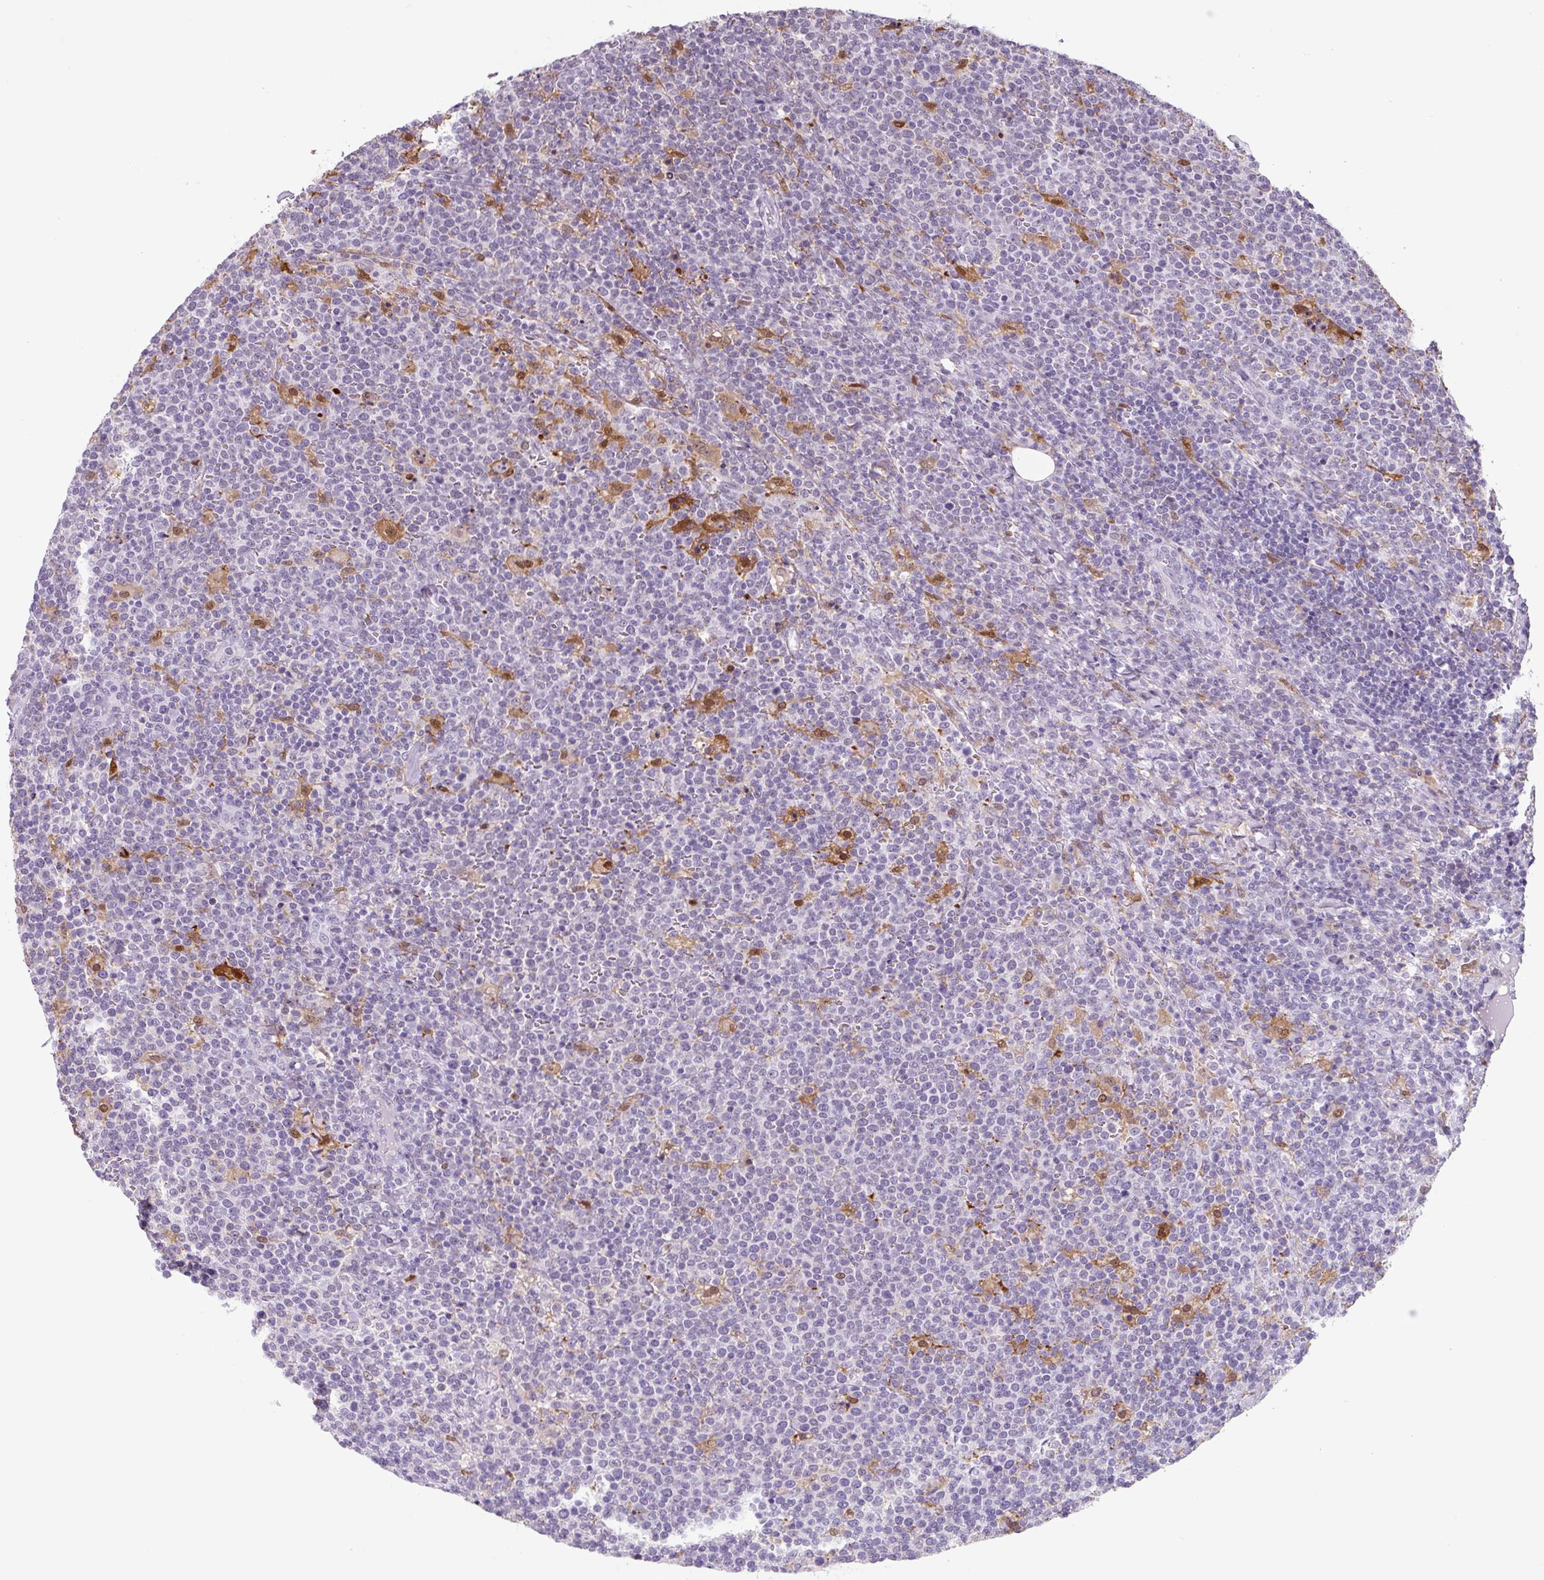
{"staining": {"intensity": "negative", "quantity": "none", "location": "none"}, "tissue": "lymphoma", "cell_type": "Tumor cells", "image_type": "cancer", "snomed": [{"axis": "morphology", "description": "Malignant lymphoma, non-Hodgkin's type, High grade"}, {"axis": "topography", "description": "Lymph node"}], "caption": "Tumor cells show no significant protein expression in malignant lymphoma, non-Hodgkin's type (high-grade).", "gene": "TNFRSF8", "patient": {"sex": "male", "age": 61}}